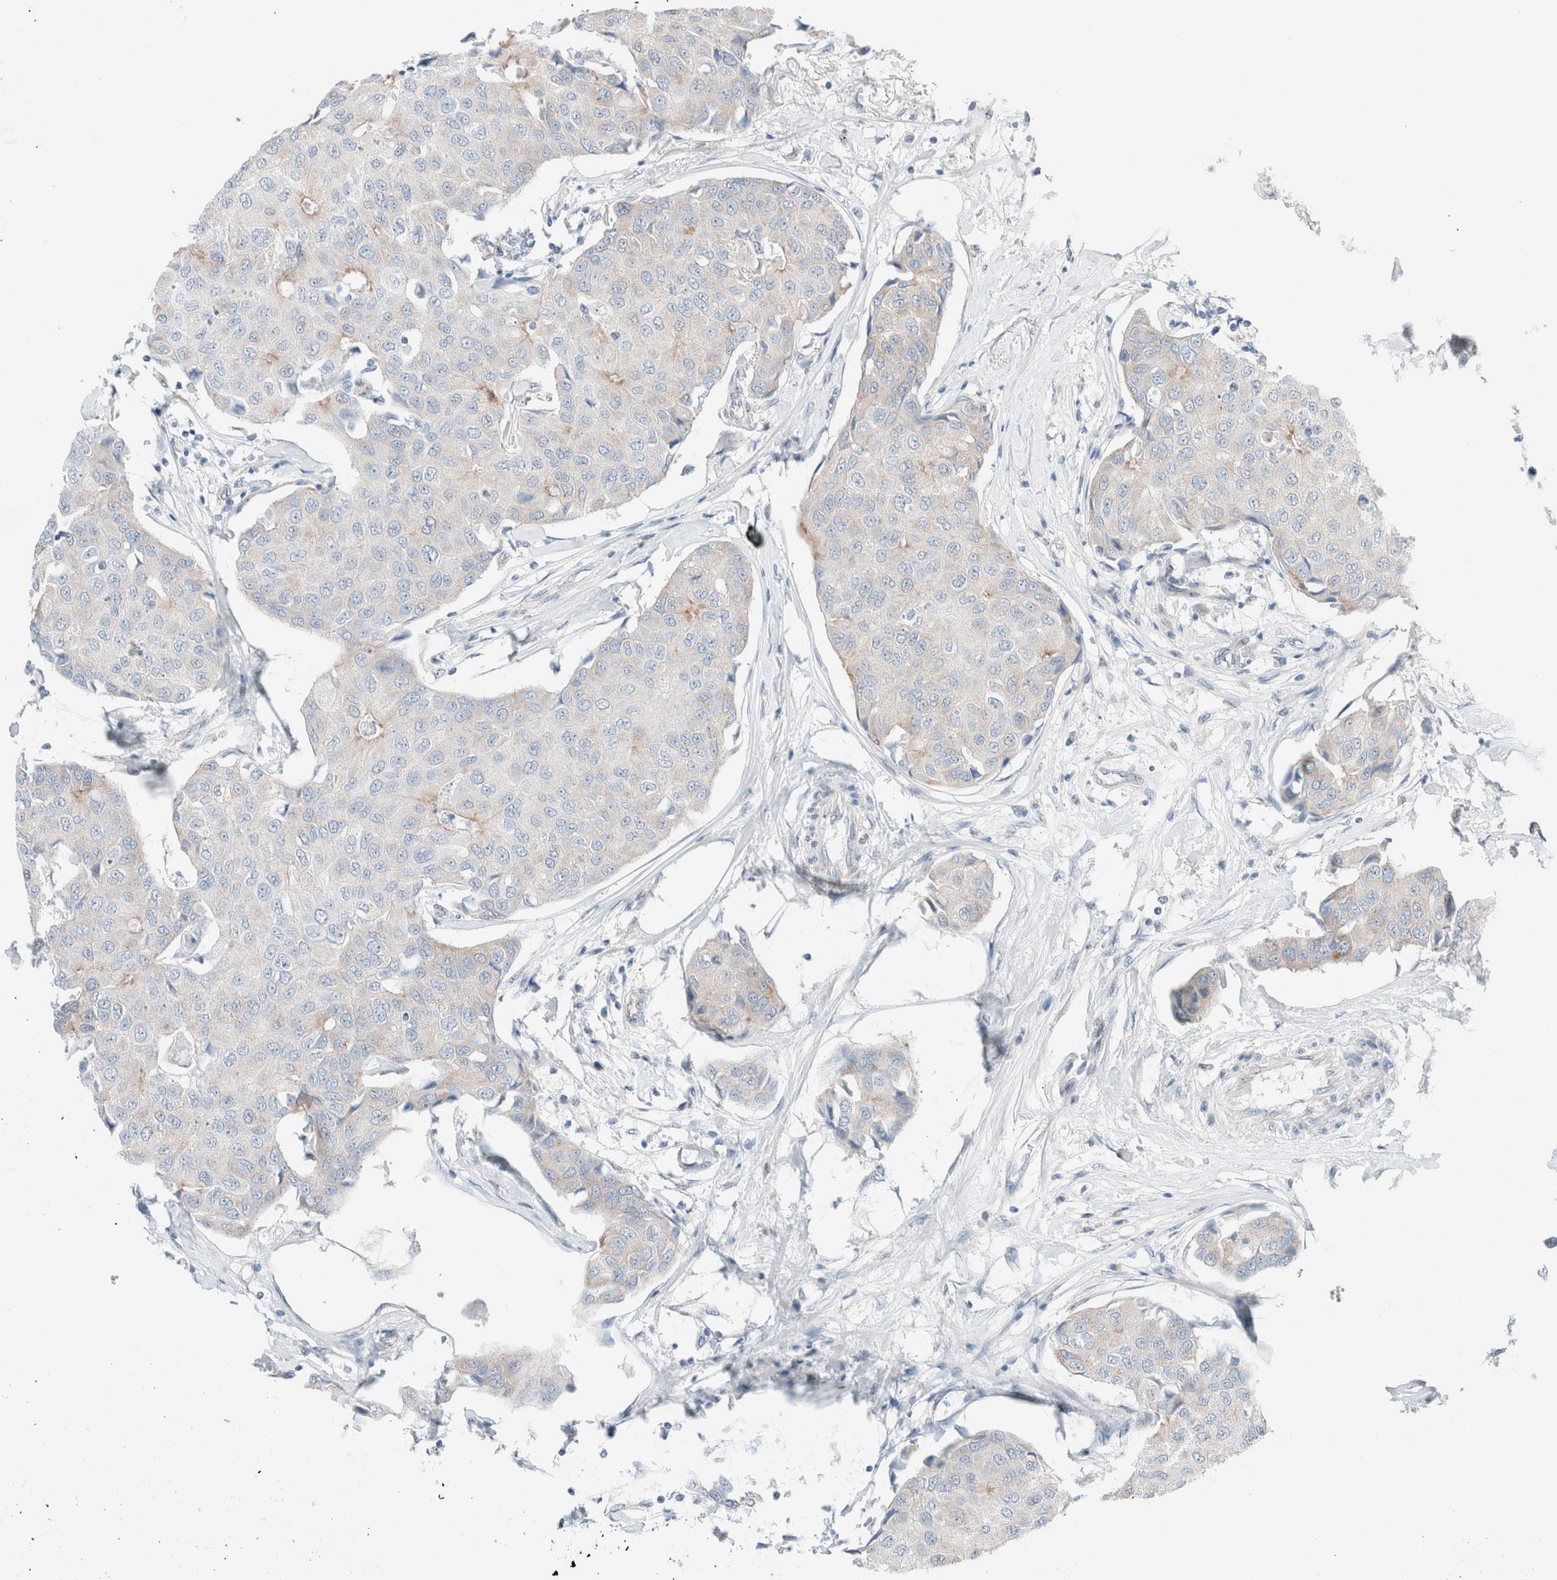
{"staining": {"intensity": "weak", "quantity": "<25%", "location": "cytoplasmic/membranous"}, "tissue": "breast cancer", "cell_type": "Tumor cells", "image_type": "cancer", "snomed": [{"axis": "morphology", "description": "Duct carcinoma"}, {"axis": "topography", "description": "Breast"}], "caption": "Immunohistochemistry of breast cancer (invasive ductal carcinoma) exhibits no staining in tumor cells.", "gene": "CASC3", "patient": {"sex": "female", "age": 80}}